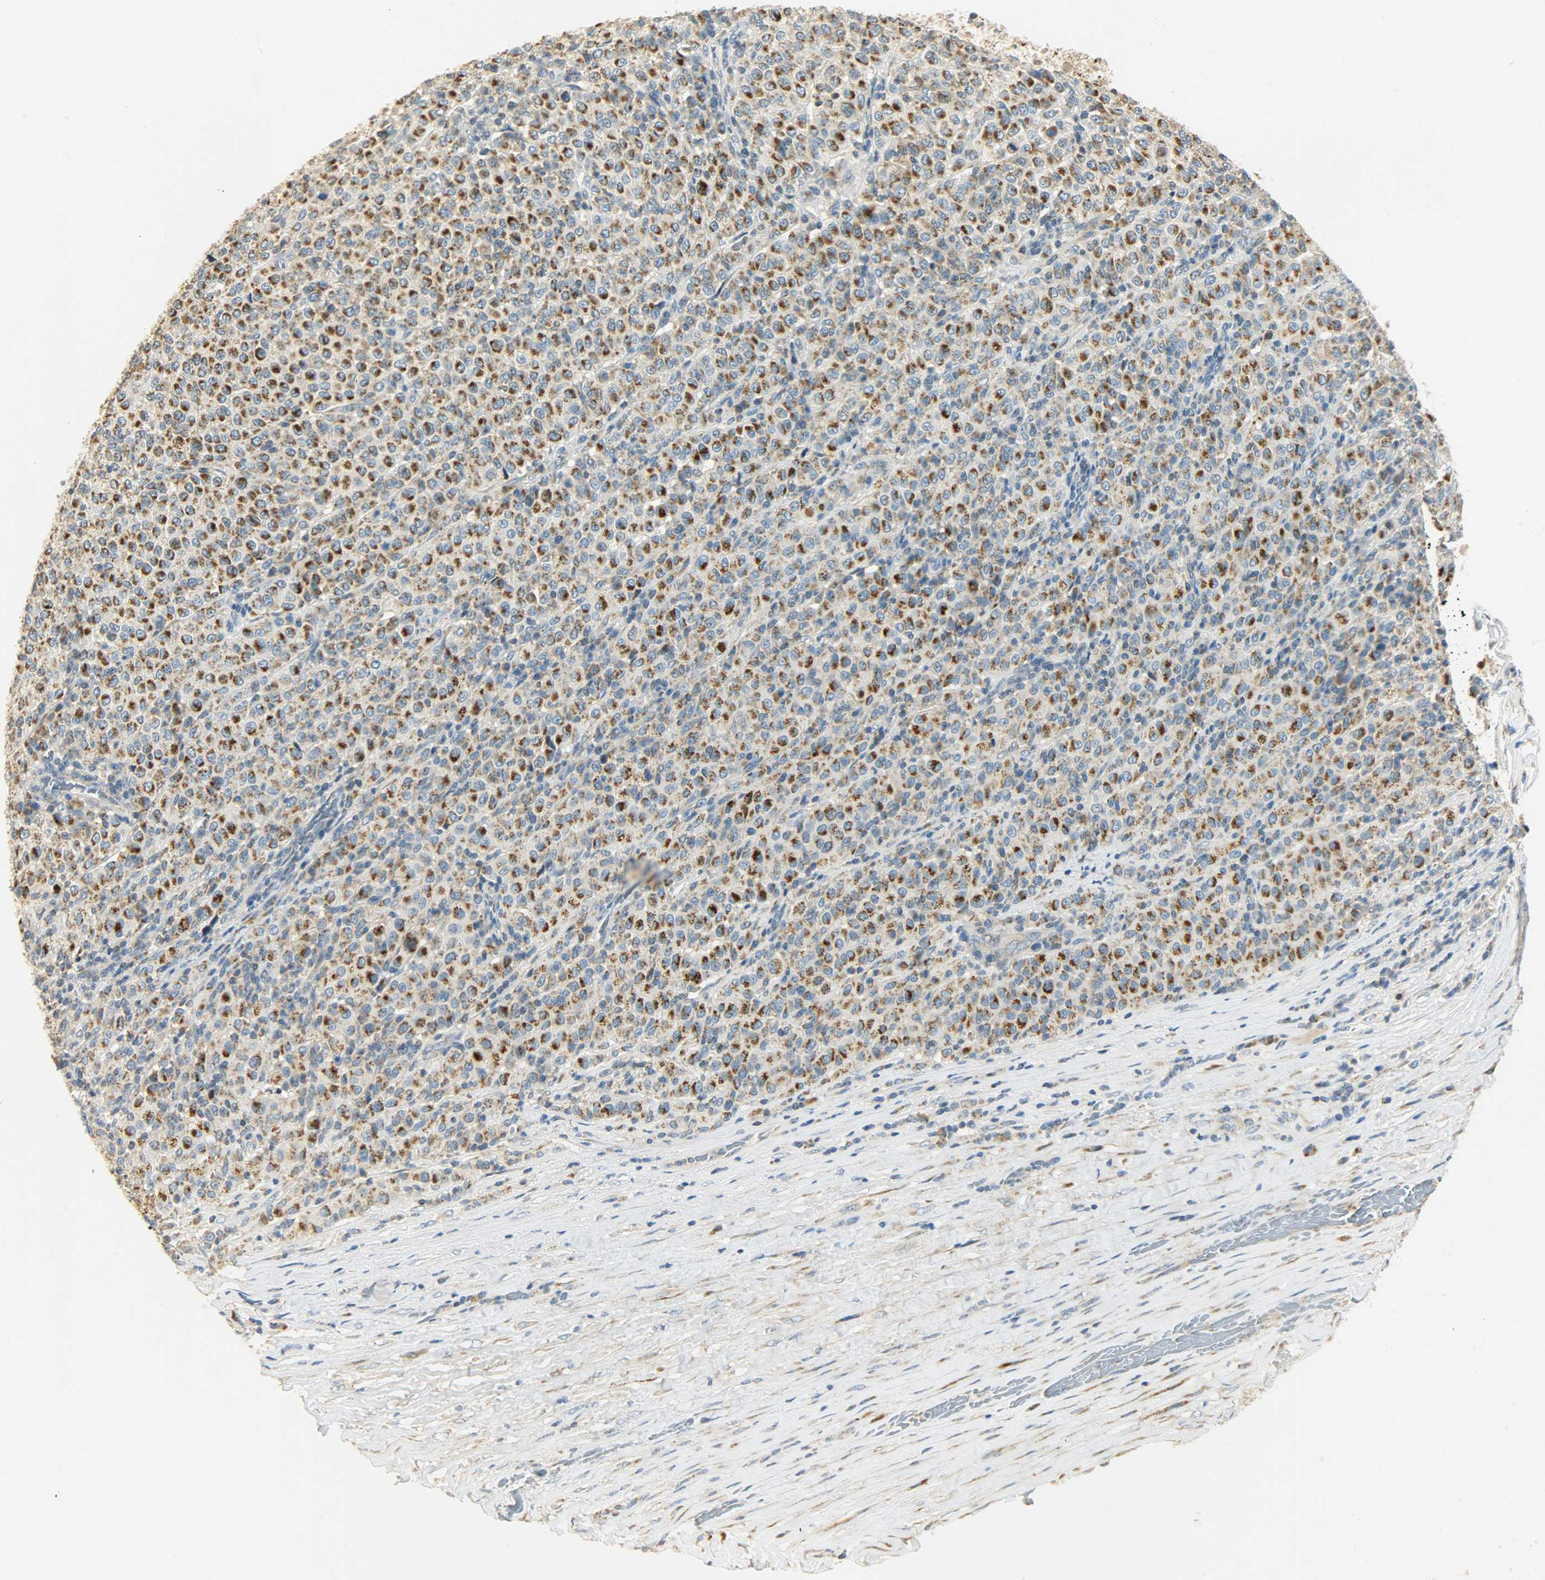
{"staining": {"intensity": "strong", "quantity": ">75%", "location": "cytoplasmic/membranous"}, "tissue": "melanoma", "cell_type": "Tumor cells", "image_type": "cancer", "snomed": [{"axis": "morphology", "description": "Malignant melanoma, Metastatic site"}, {"axis": "topography", "description": "Pancreas"}], "caption": "A high-resolution photomicrograph shows immunohistochemistry staining of malignant melanoma (metastatic site), which shows strong cytoplasmic/membranous staining in approximately >75% of tumor cells. (Brightfield microscopy of DAB IHC at high magnification).", "gene": "NNT", "patient": {"sex": "female", "age": 30}}